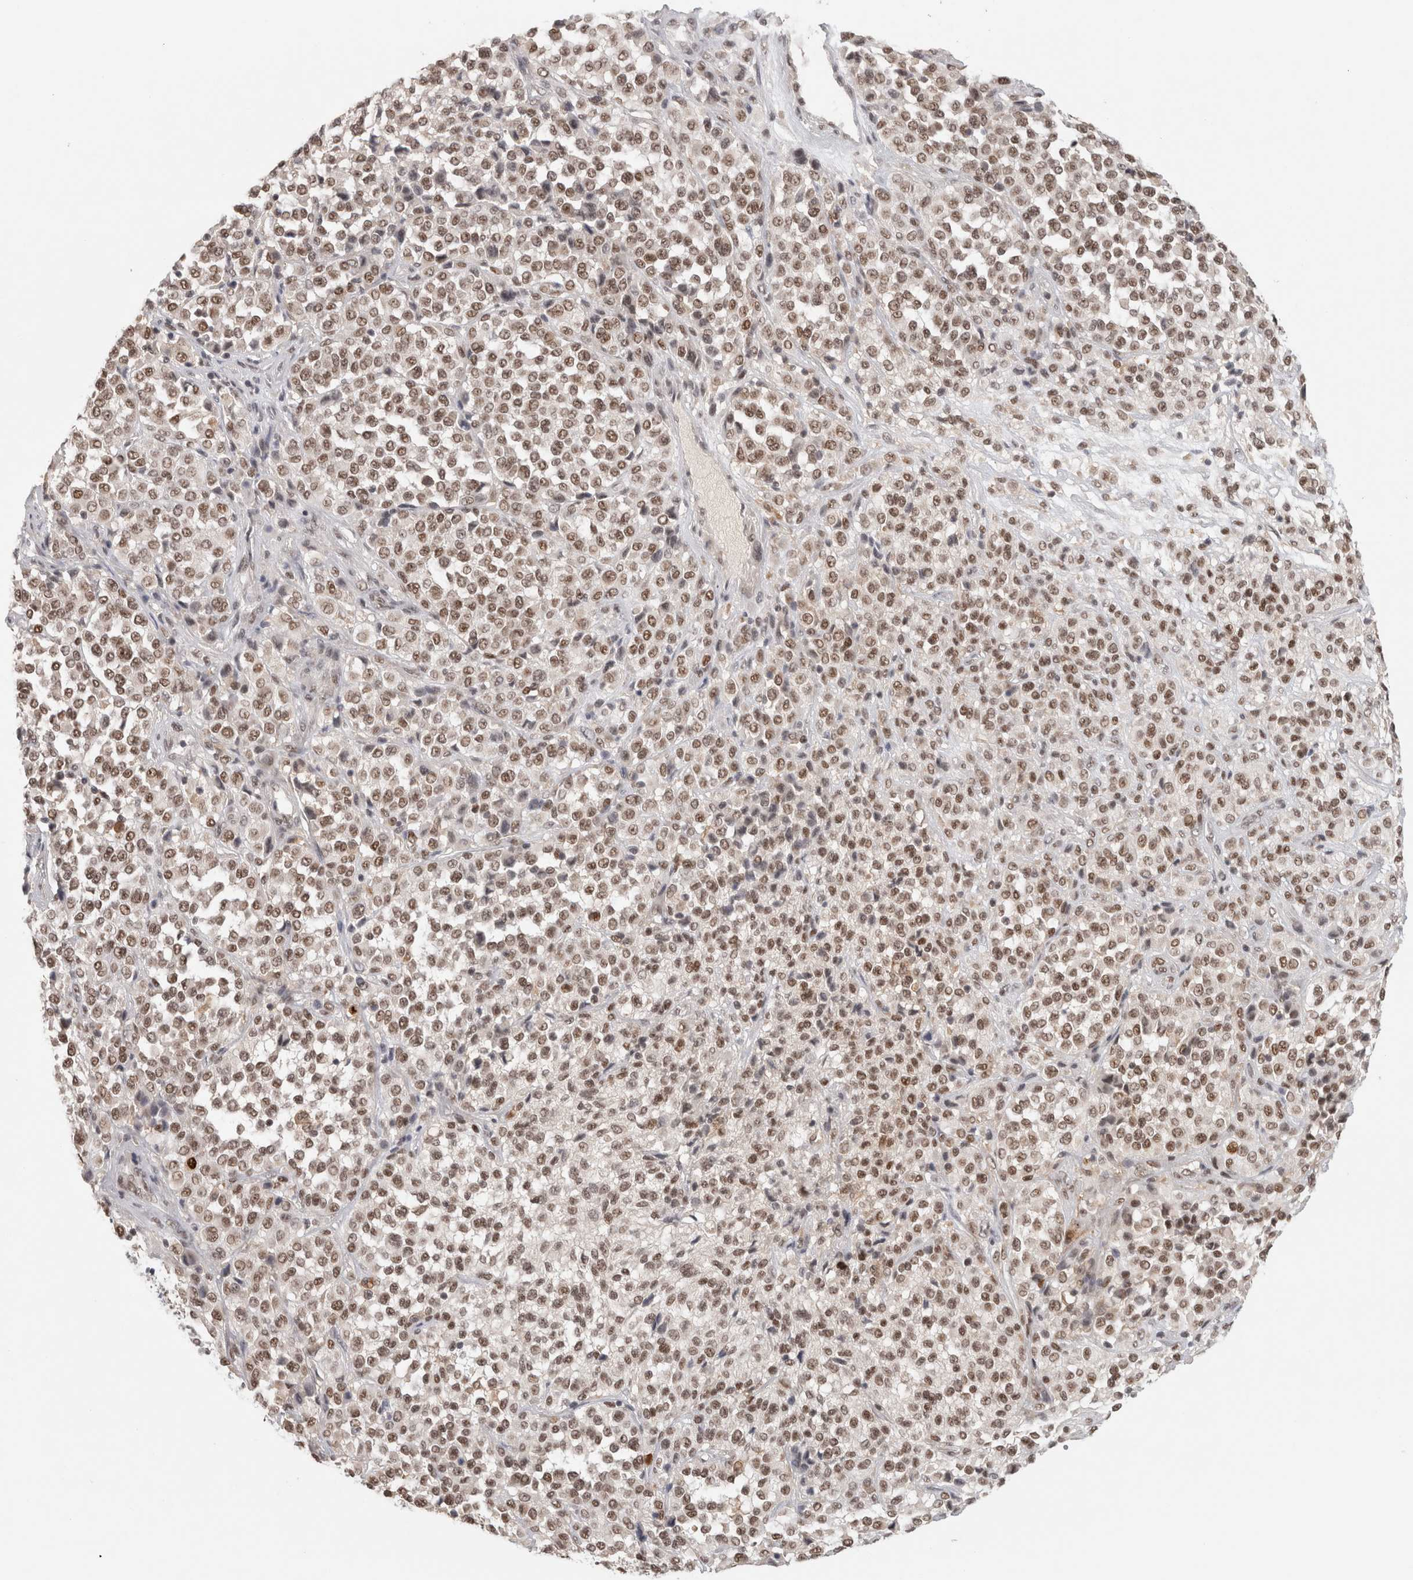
{"staining": {"intensity": "moderate", "quantity": ">75%", "location": "nuclear"}, "tissue": "melanoma", "cell_type": "Tumor cells", "image_type": "cancer", "snomed": [{"axis": "morphology", "description": "Malignant melanoma, Metastatic site"}, {"axis": "topography", "description": "Pancreas"}], "caption": "Protein analysis of melanoma tissue displays moderate nuclear expression in approximately >75% of tumor cells.", "gene": "ZNF830", "patient": {"sex": "female", "age": 30}}